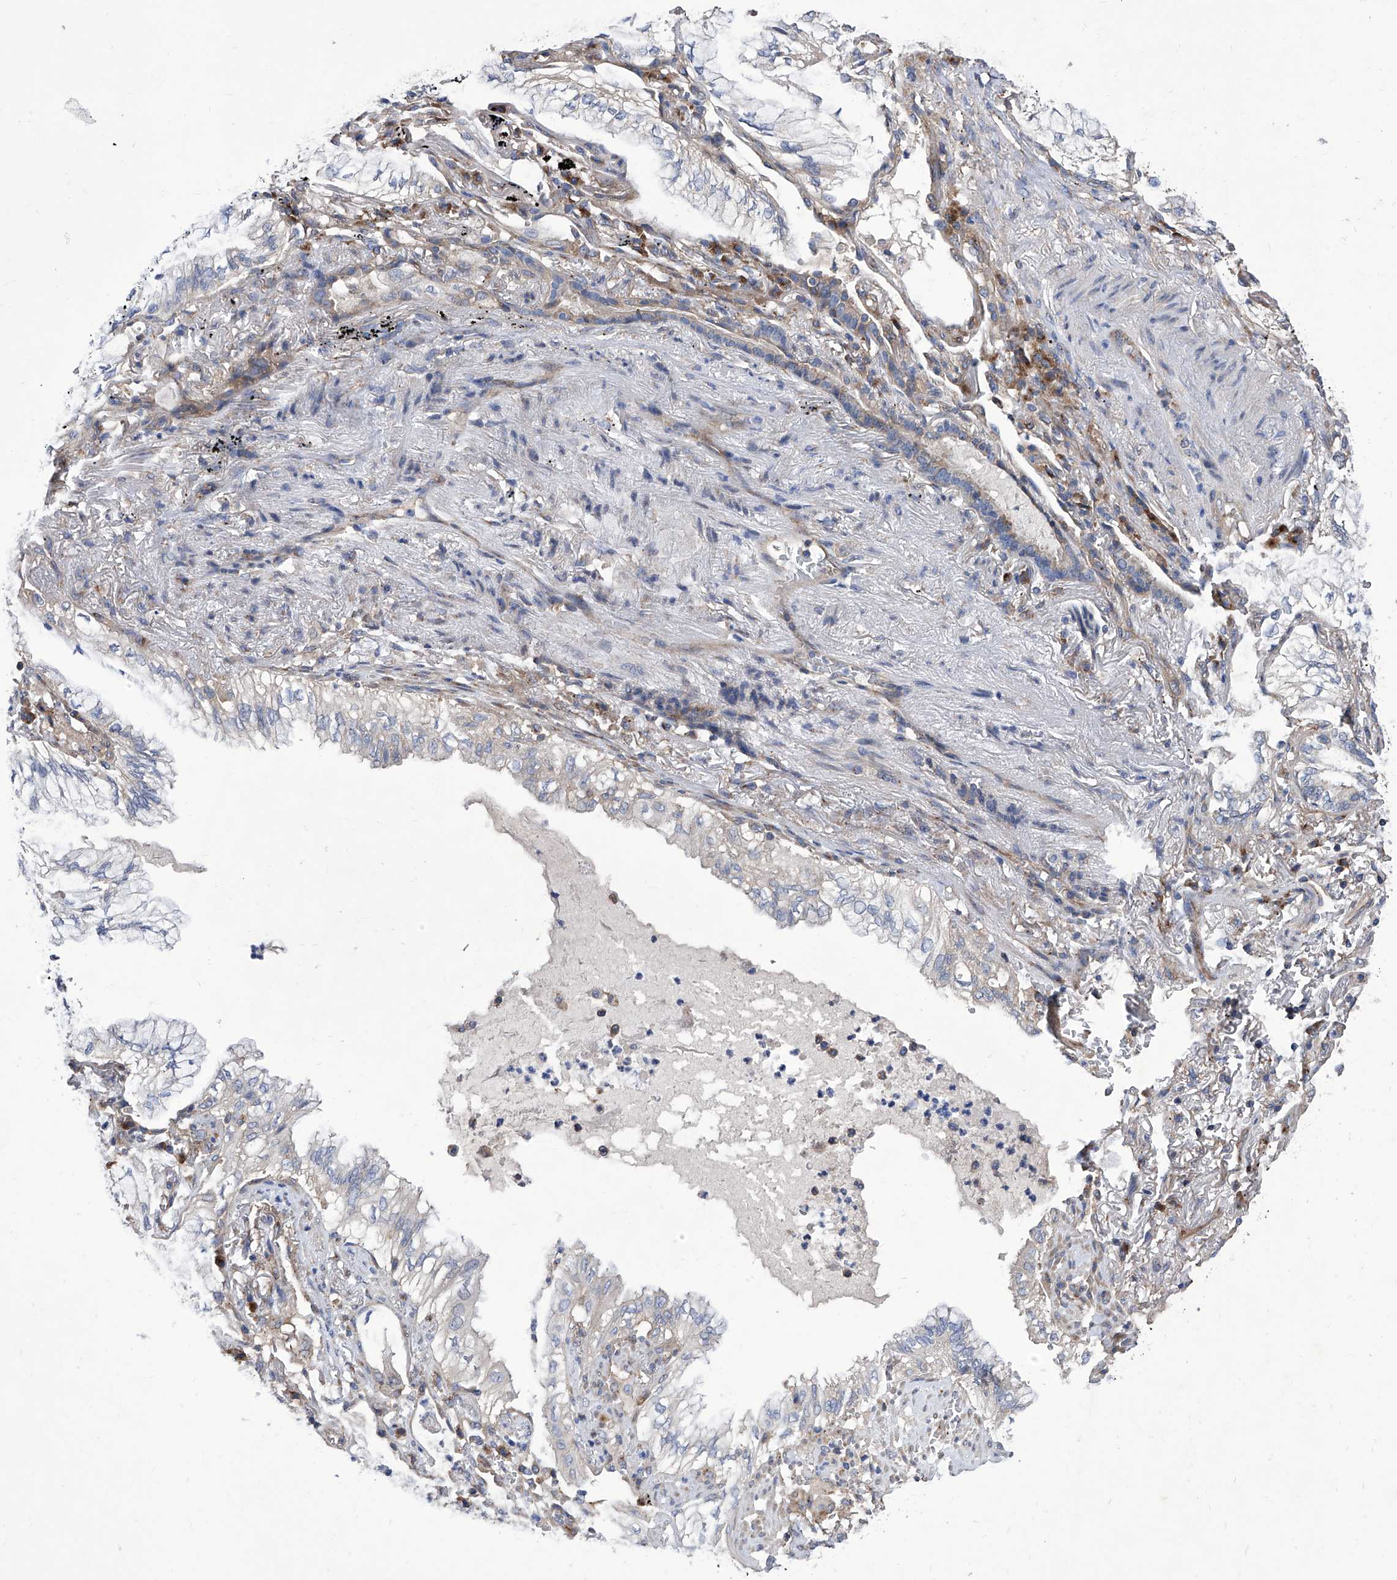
{"staining": {"intensity": "weak", "quantity": "<25%", "location": "cytoplasmic/membranous"}, "tissue": "lung cancer", "cell_type": "Tumor cells", "image_type": "cancer", "snomed": [{"axis": "morphology", "description": "Adenocarcinoma, NOS"}, {"axis": "topography", "description": "Lung"}], "caption": "Human adenocarcinoma (lung) stained for a protein using immunohistochemistry (IHC) shows no expression in tumor cells.", "gene": "TJAP1", "patient": {"sex": "female", "age": 70}}